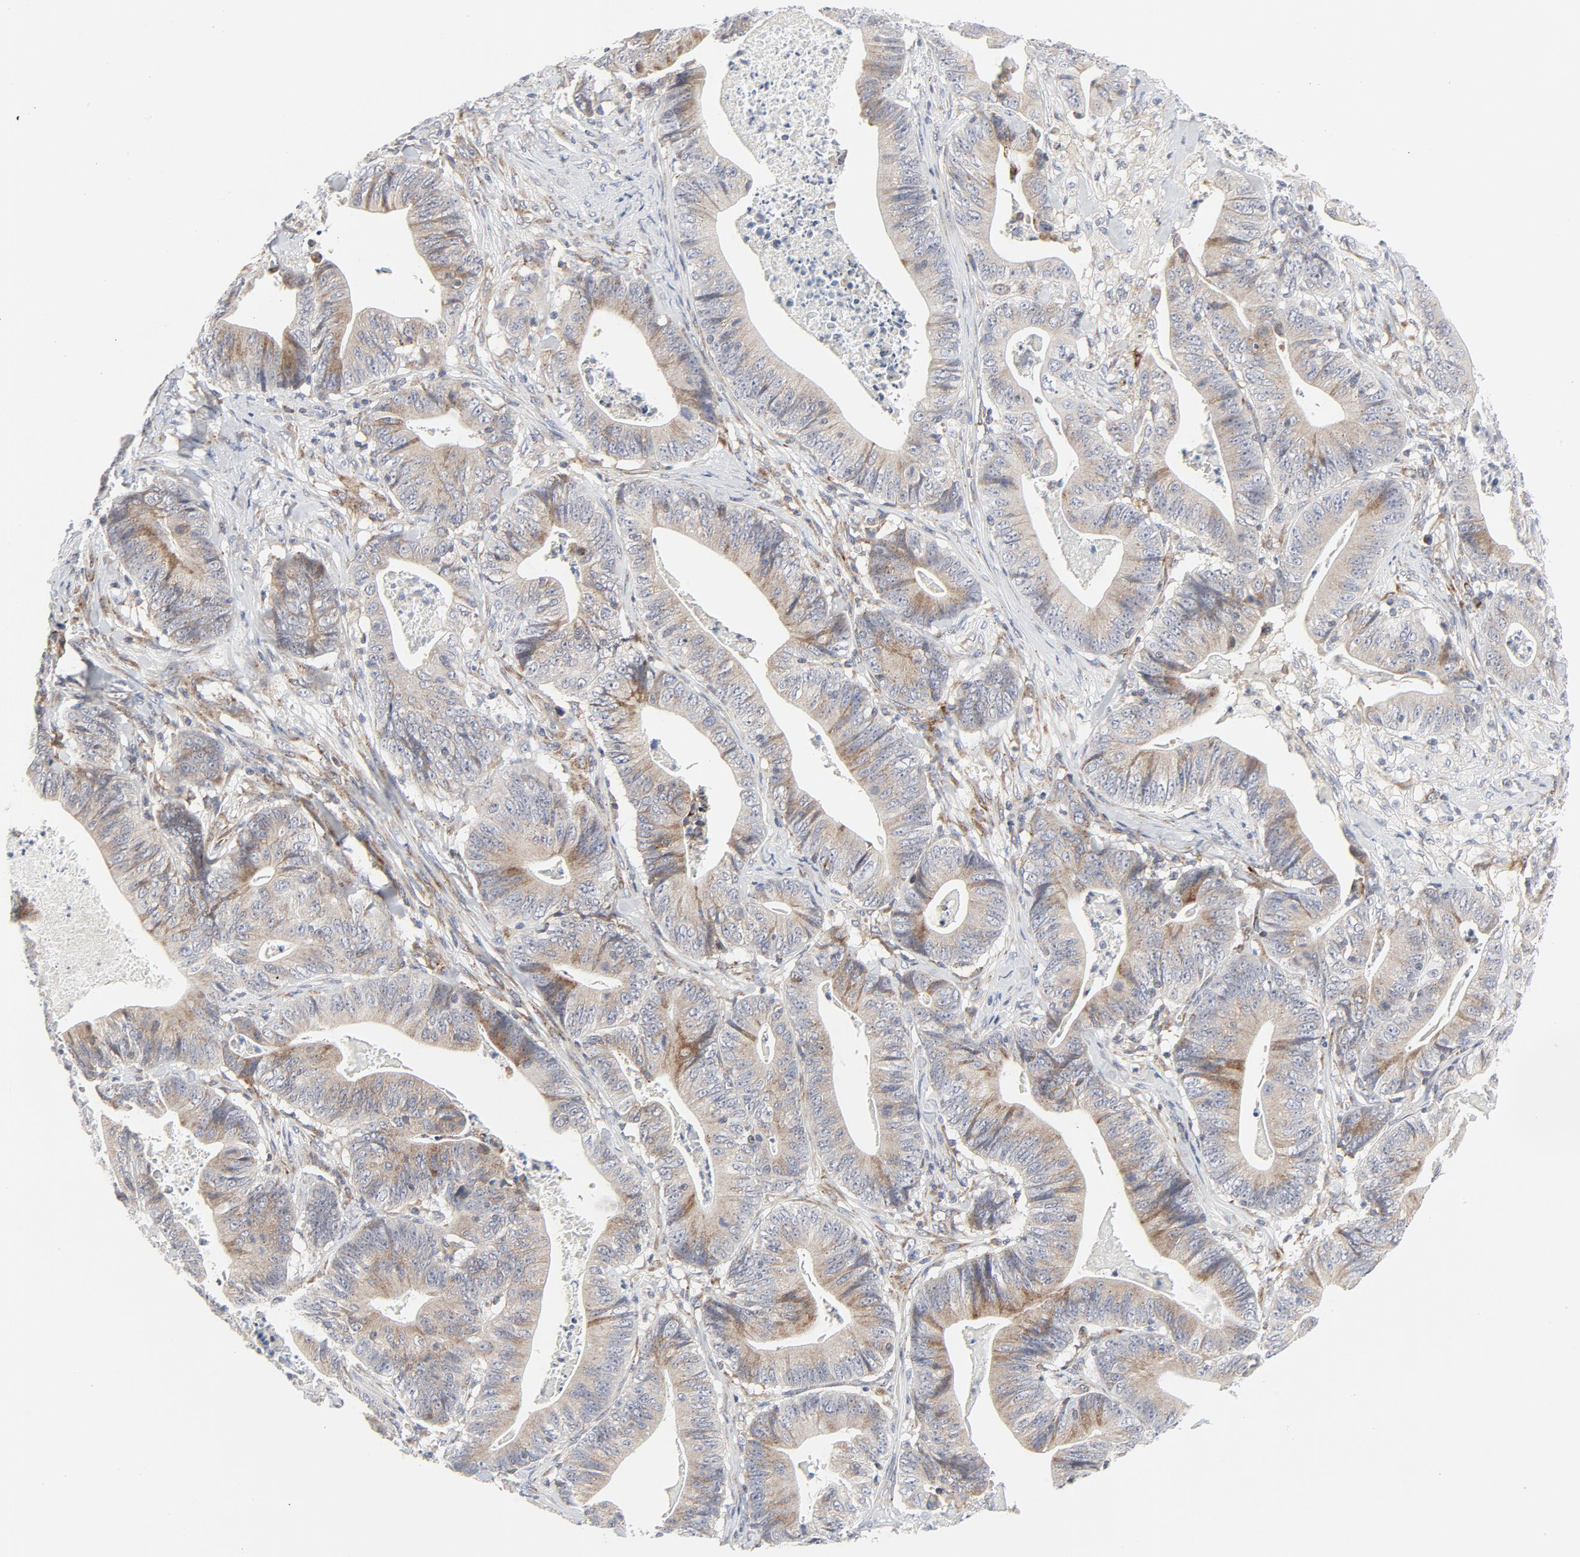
{"staining": {"intensity": "moderate", "quantity": ">75%", "location": "cytoplasmic/membranous"}, "tissue": "stomach cancer", "cell_type": "Tumor cells", "image_type": "cancer", "snomed": [{"axis": "morphology", "description": "Adenocarcinoma, NOS"}, {"axis": "topography", "description": "Stomach, lower"}], "caption": "Human adenocarcinoma (stomach) stained with a brown dye exhibits moderate cytoplasmic/membranous positive expression in about >75% of tumor cells.", "gene": "LRP6", "patient": {"sex": "female", "age": 86}}